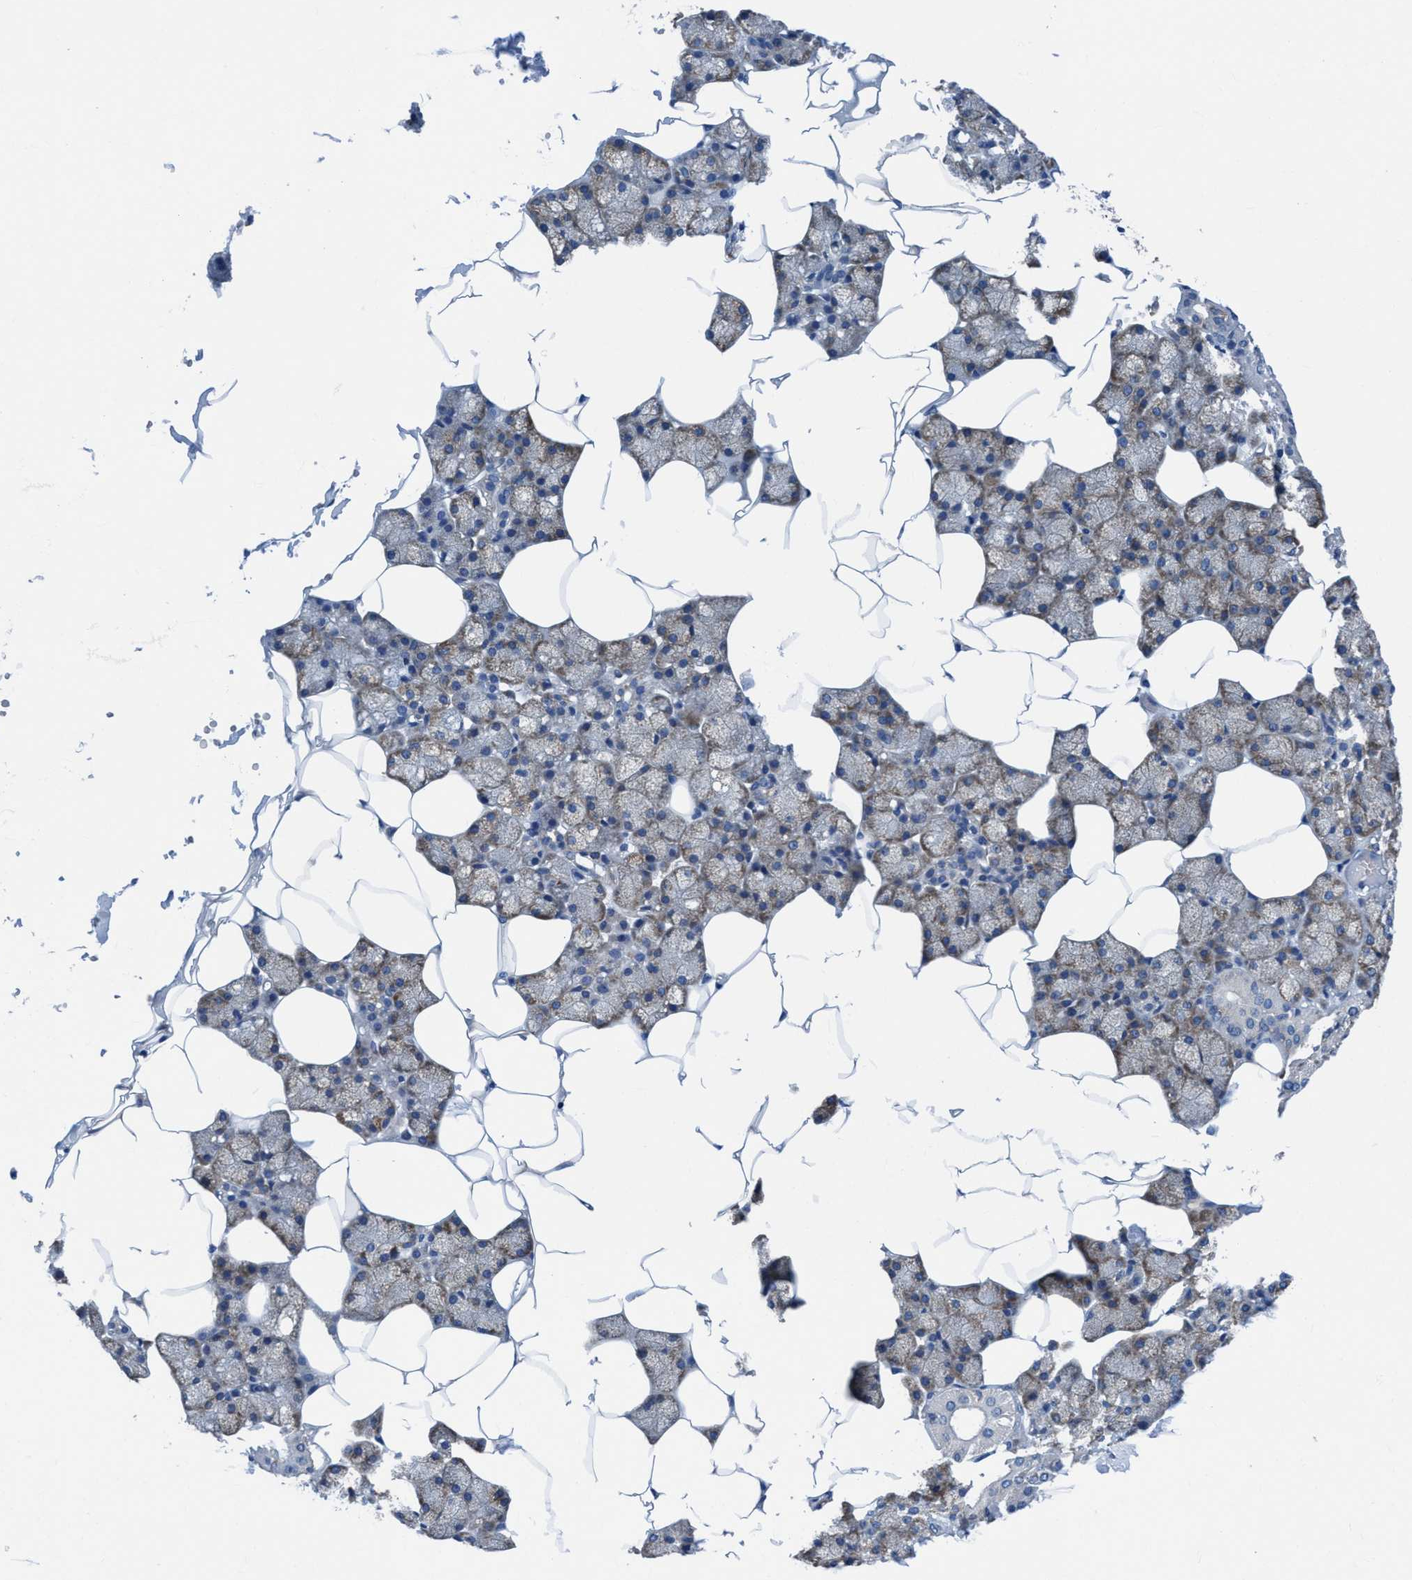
{"staining": {"intensity": "moderate", "quantity": "25%-75%", "location": "cytoplasmic/membranous"}, "tissue": "salivary gland", "cell_type": "Glandular cells", "image_type": "normal", "snomed": [{"axis": "morphology", "description": "Normal tissue, NOS"}, {"axis": "topography", "description": "Salivary gland"}], "caption": "Immunohistochemistry of unremarkable human salivary gland displays medium levels of moderate cytoplasmic/membranous positivity in about 25%-75% of glandular cells.", "gene": "NMT1", "patient": {"sex": "male", "age": 62}}